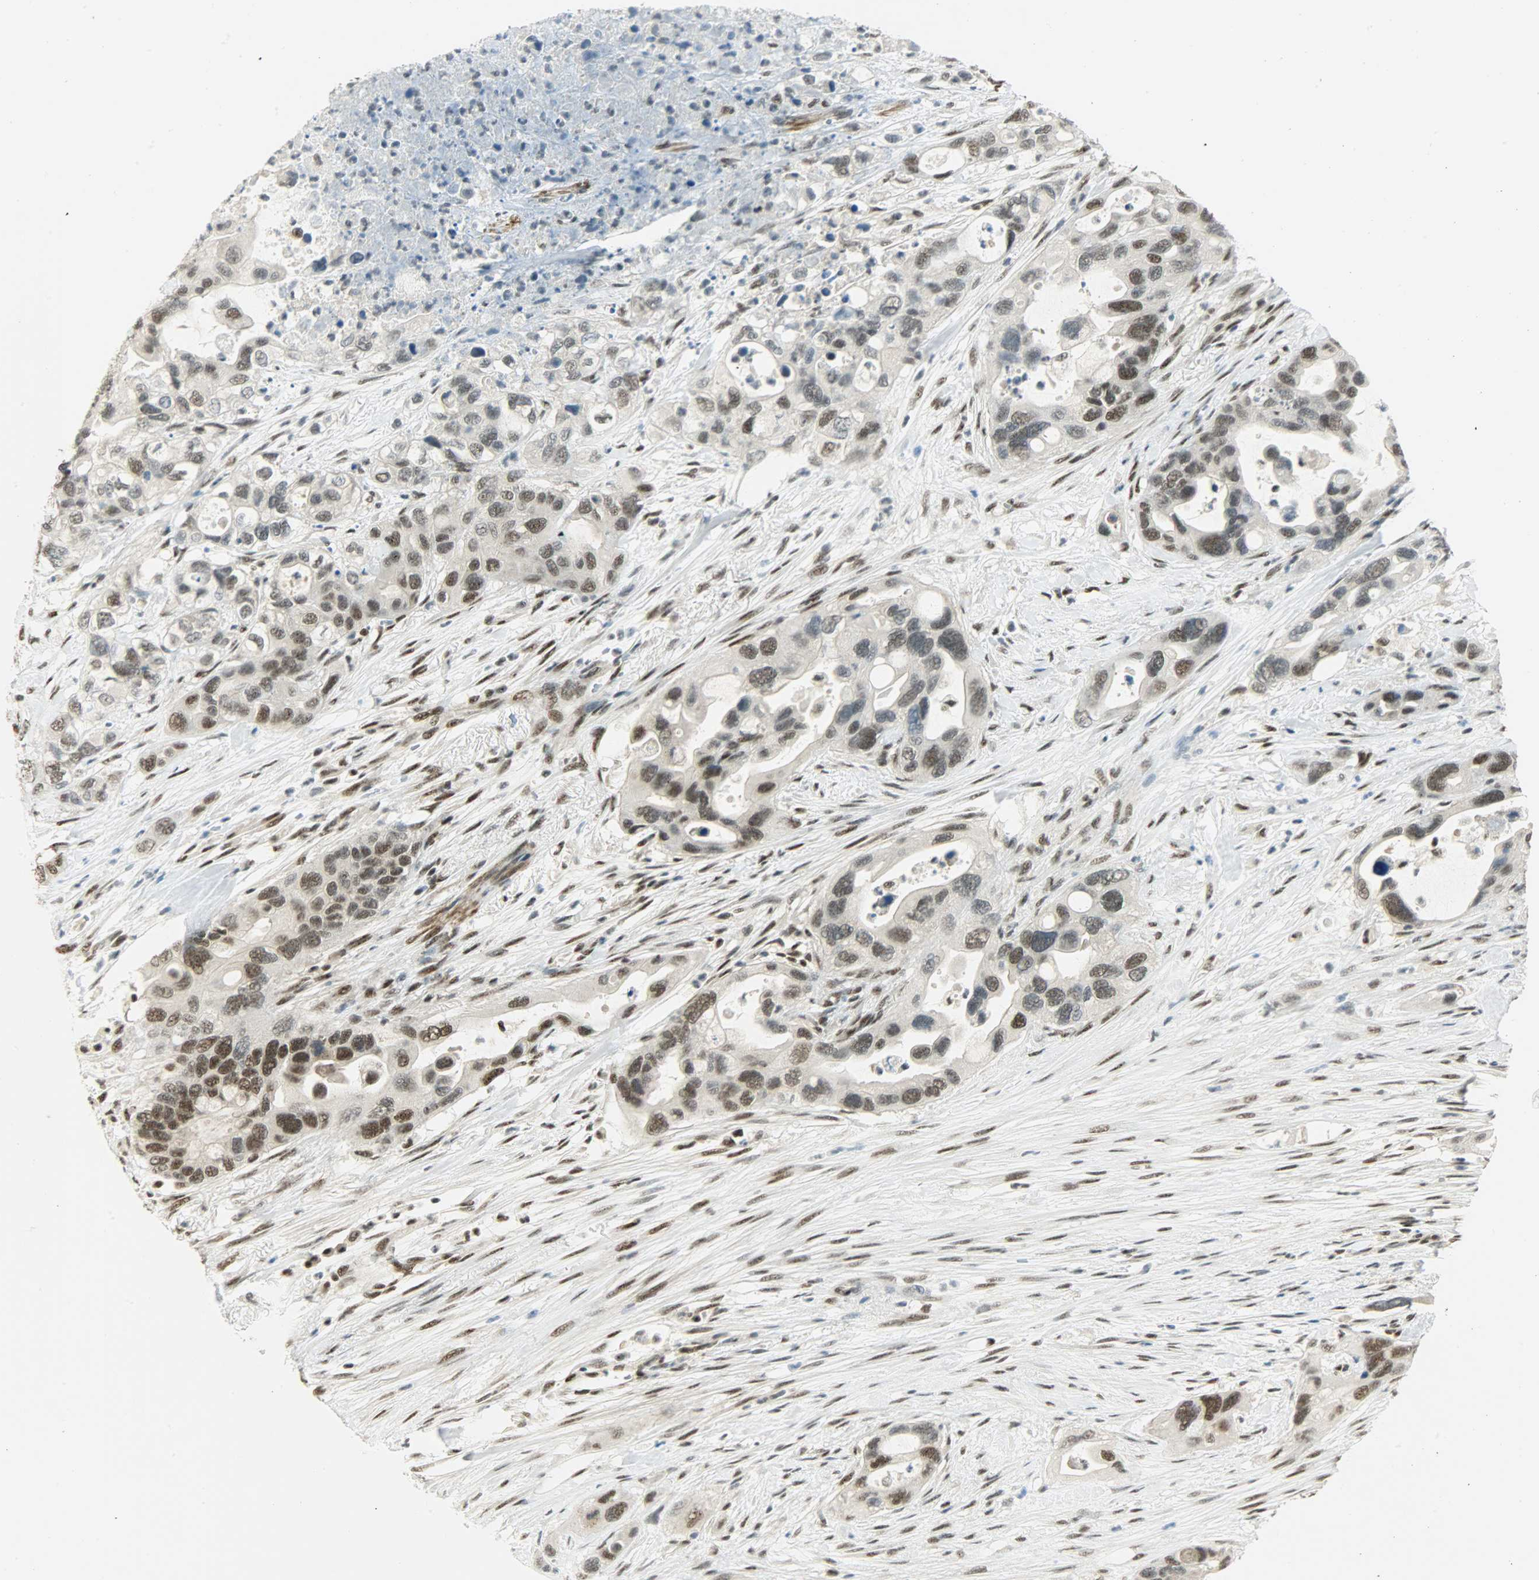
{"staining": {"intensity": "strong", "quantity": ">75%", "location": "nuclear"}, "tissue": "pancreatic cancer", "cell_type": "Tumor cells", "image_type": "cancer", "snomed": [{"axis": "morphology", "description": "Adenocarcinoma, NOS"}, {"axis": "topography", "description": "Pancreas"}], "caption": "A brown stain highlights strong nuclear positivity of a protein in human pancreatic cancer tumor cells.", "gene": "SUGP1", "patient": {"sex": "female", "age": 71}}